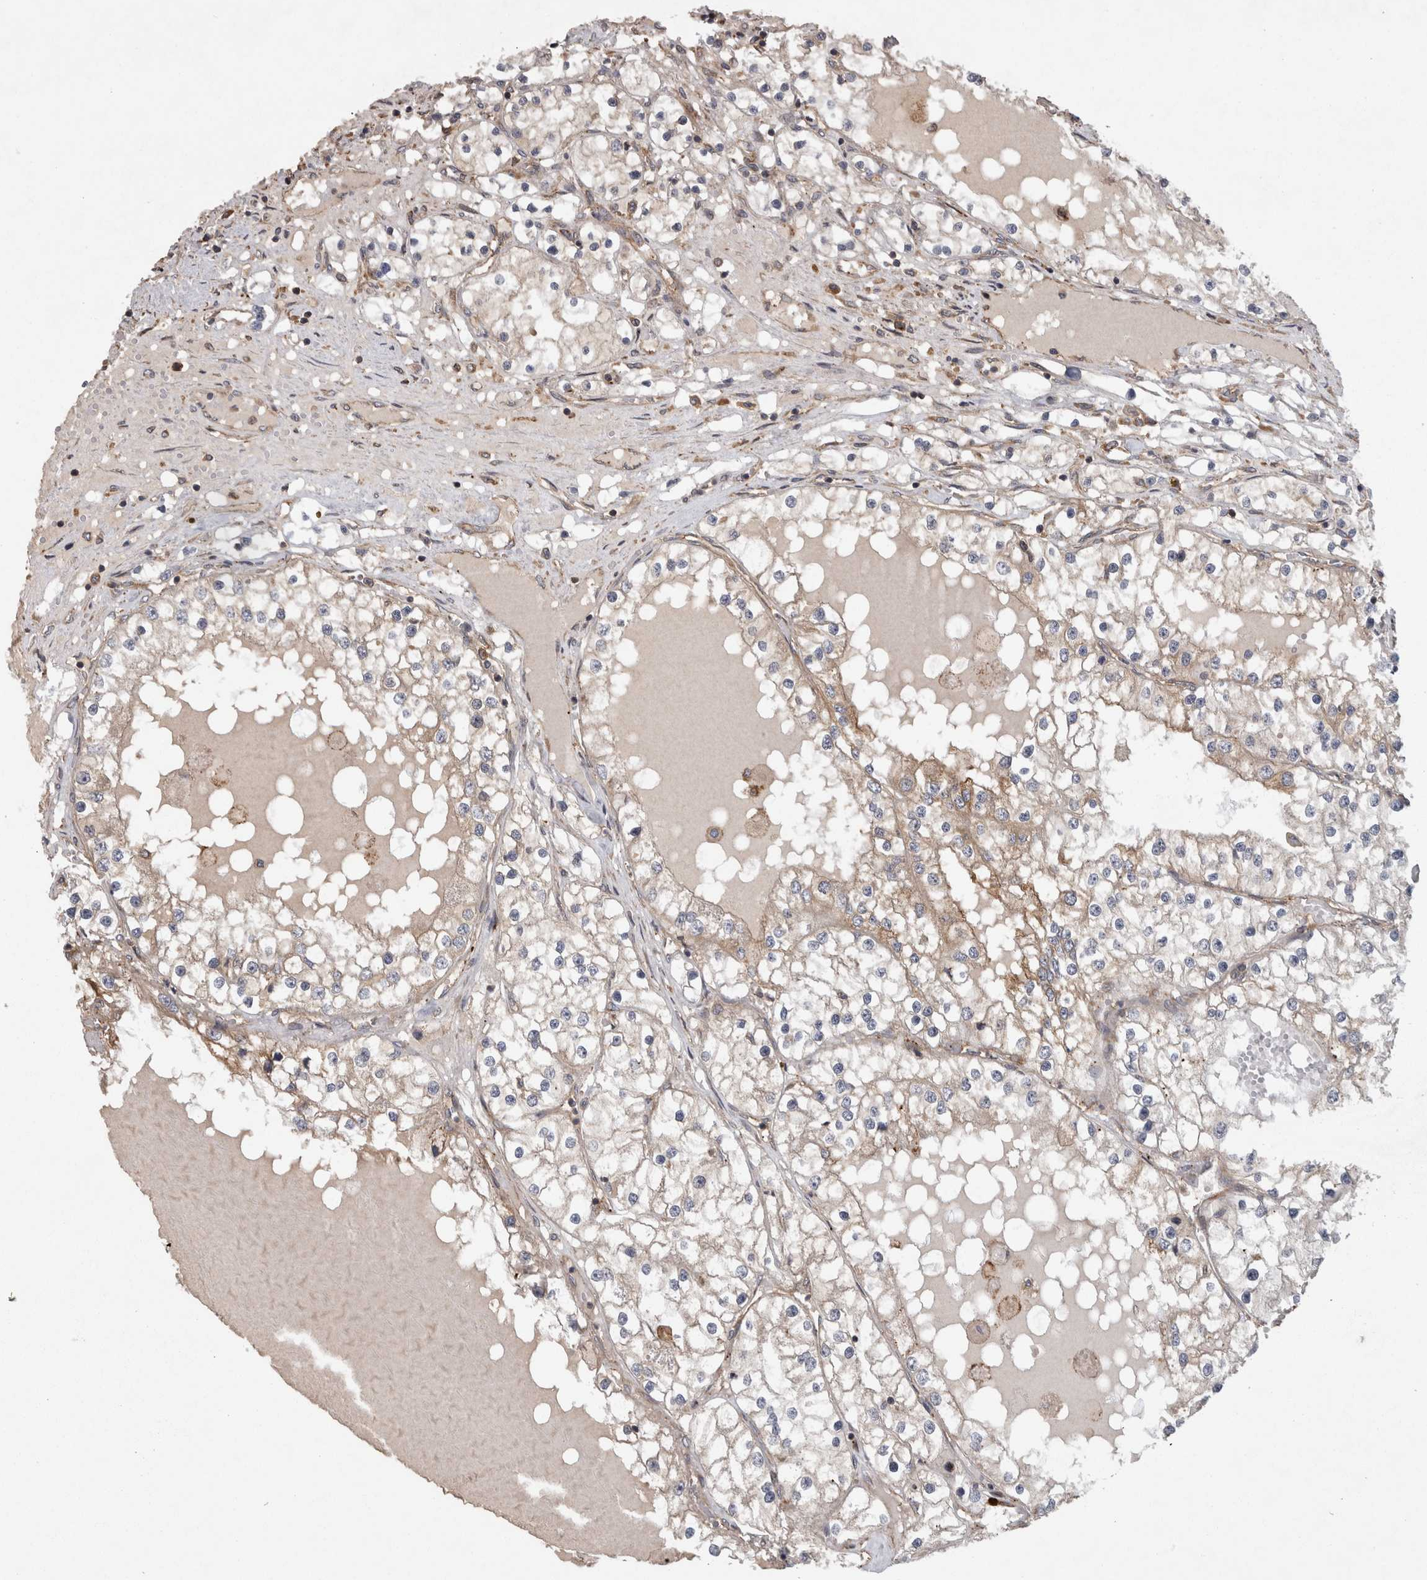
{"staining": {"intensity": "moderate", "quantity": "<25%", "location": "cytoplasmic/membranous"}, "tissue": "renal cancer", "cell_type": "Tumor cells", "image_type": "cancer", "snomed": [{"axis": "morphology", "description": "Adenocarcinoma, NOS"}, {"axis": "topography", "description": "Kidney"}], "caption": "Adenocarcinoma (renal) stained with DAB immunohistochemistry displays low levels of moderate cytoplasmic/membranous staining in approximately <25% of tumor cells.", "gene": "SMCR8", "patient": {"sex": "male", "age": 68}}